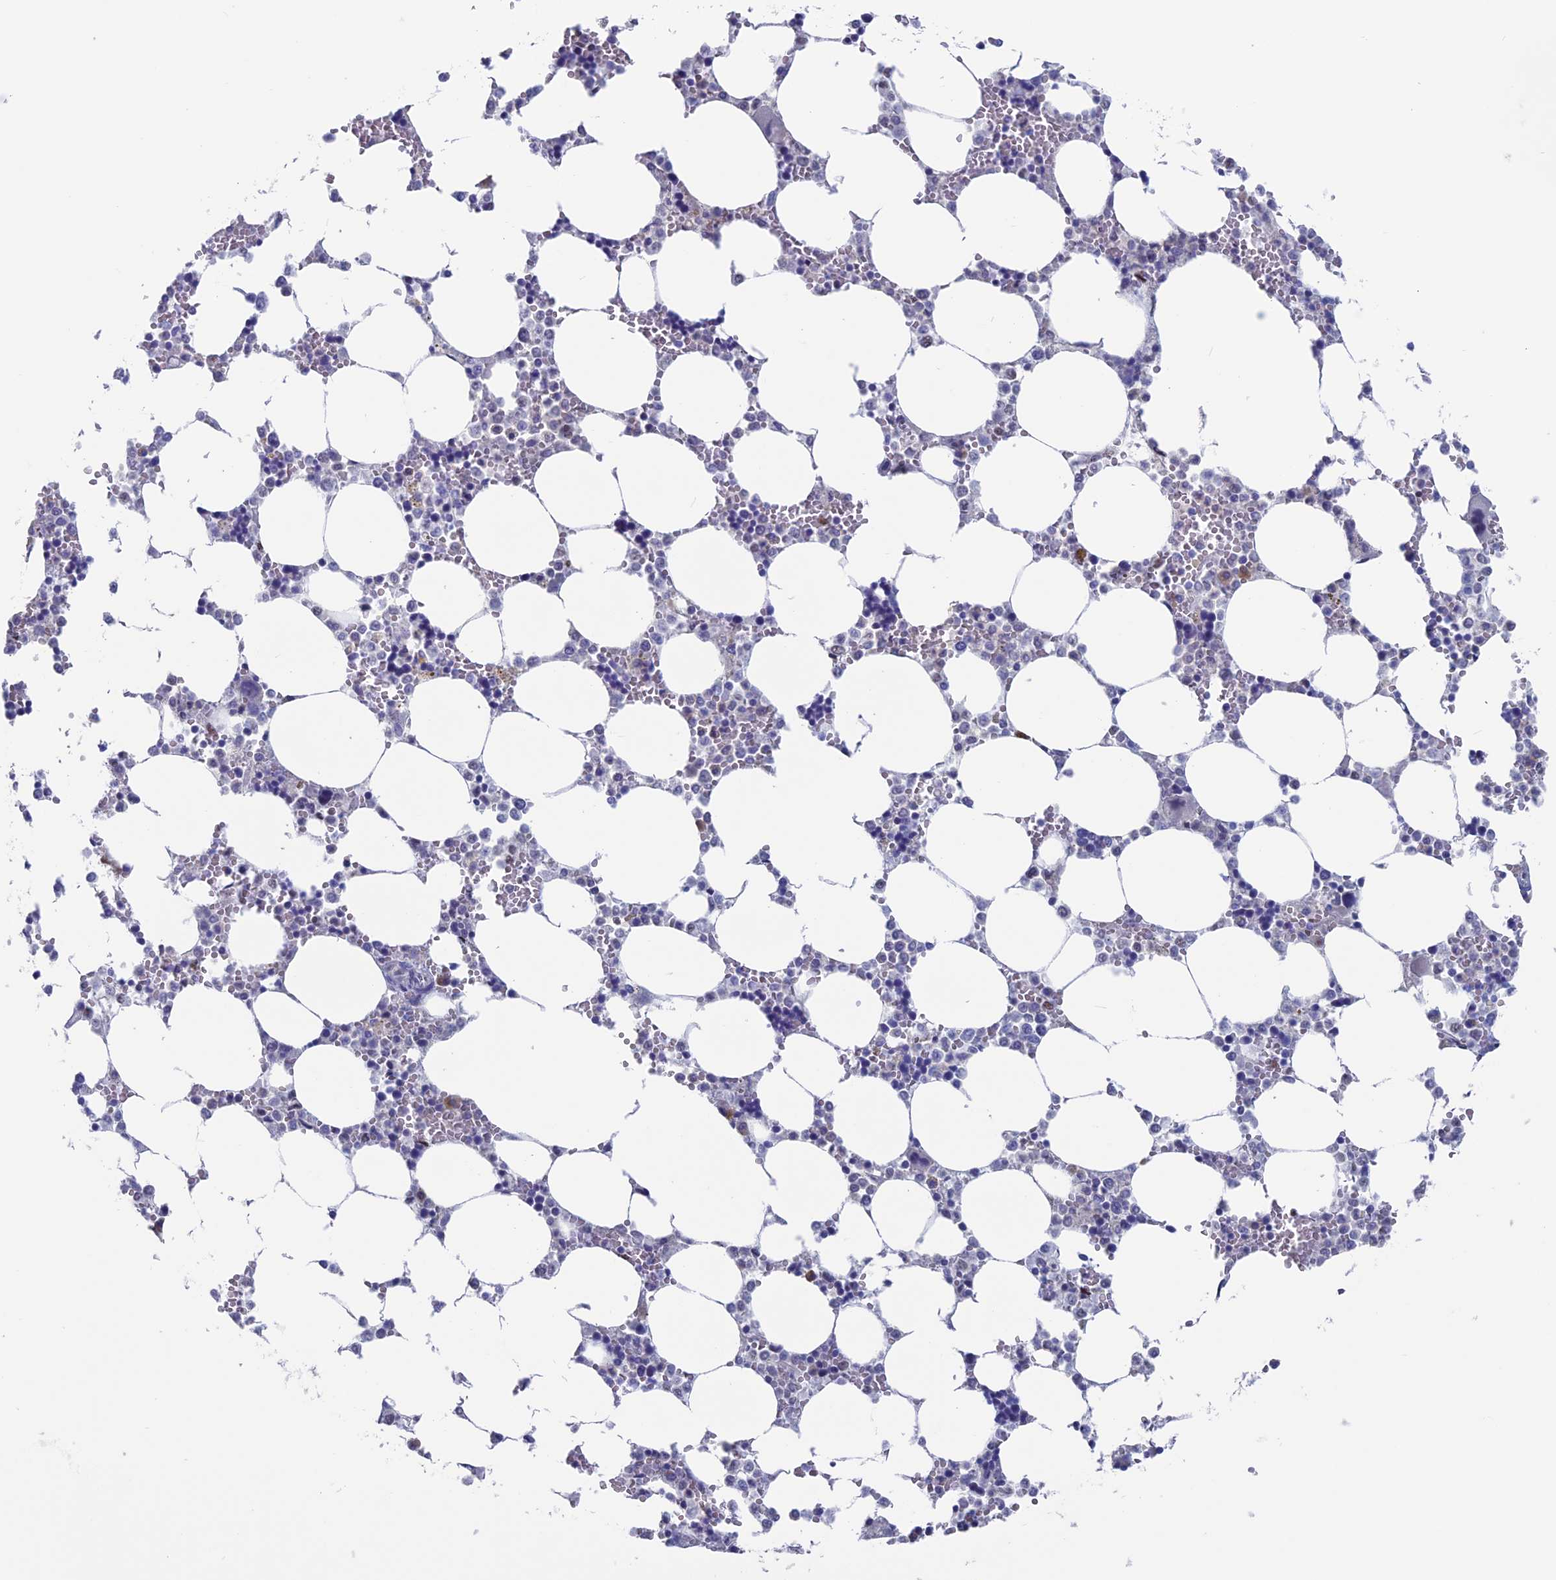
{"staining": {"intensity": "negative", "quantity": "none", "location": "none"}, "tissue": "bone marrow", "cell_type": "Hematopoietic cells", "image_type": "normal", "snomed": [{"axis": "morphology", "description": "Normal tissue, NOS"}, {"axis": "topography", "description": "Bone marrow"}], "caption": "Immunohistochemistry (IHC) of benign human bone marrow exhibits no expression in hematopoietic cells. (Stains: DAB (3,3'-diaminobenzidine) immunohistochemistry with hematoxylin counter stain, Microscopy: brightfield microscopy at high magnification).", "gene": "NOL4L", "patient": {"sex": "male", "age": 64}}